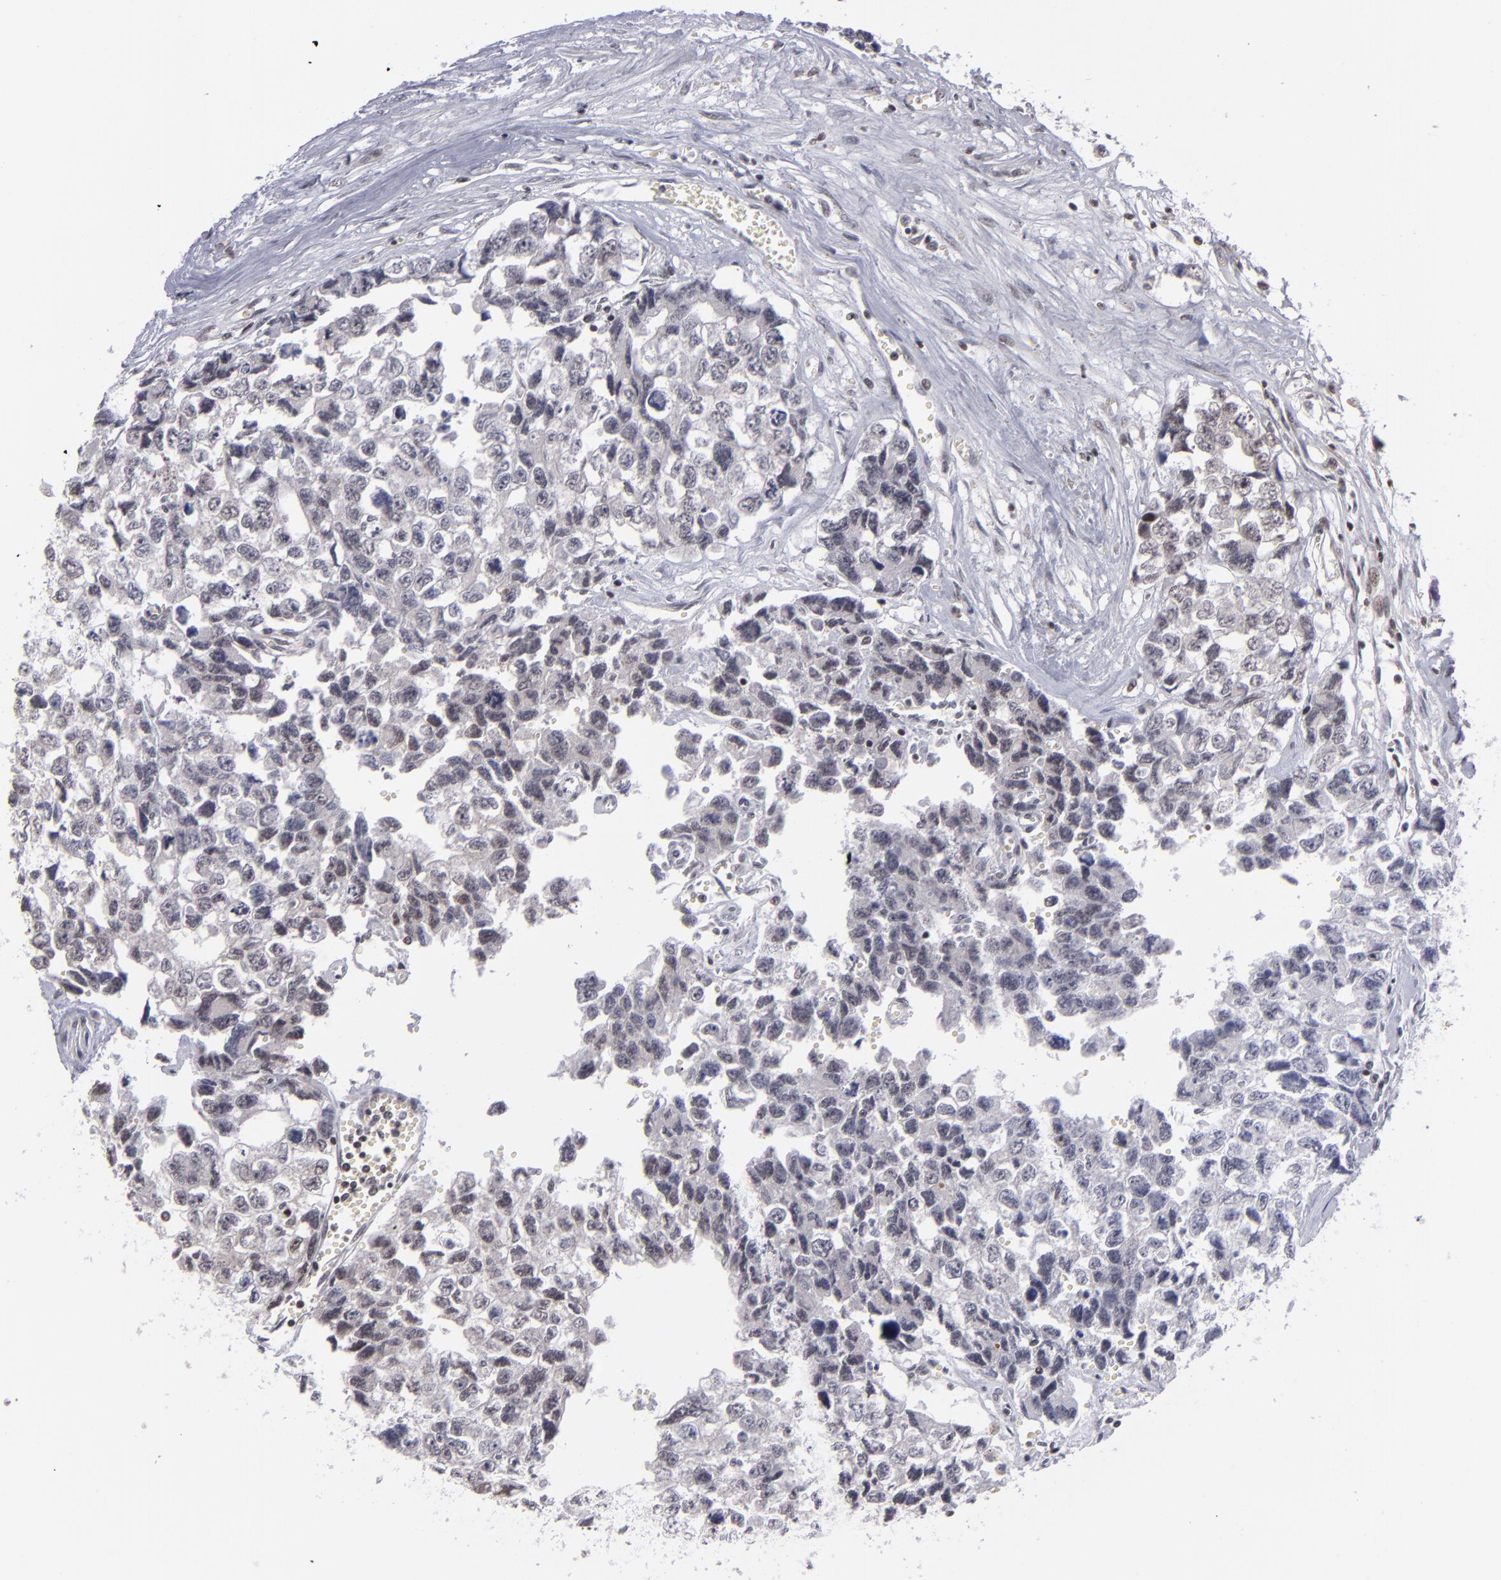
{"staining": {"intensity": "weak", "quantity": "<25%", "location": "nuclear"}, "tissue": "testis cancer", "cell_type": "Tumor cells", "image_type": "cancer", "snomed": [{"axis": "morphology", "description": "Carcinoma, Embryonal, NOS"}, {"axis": "topography", "description": "Testis"}], "caption": "This is an immunohistochemistry image of testis embryonal carcinoma. There is no expression in tumor cells.", "gene": "MLLT3", "patient": {"sex": "male", "age": 31}}